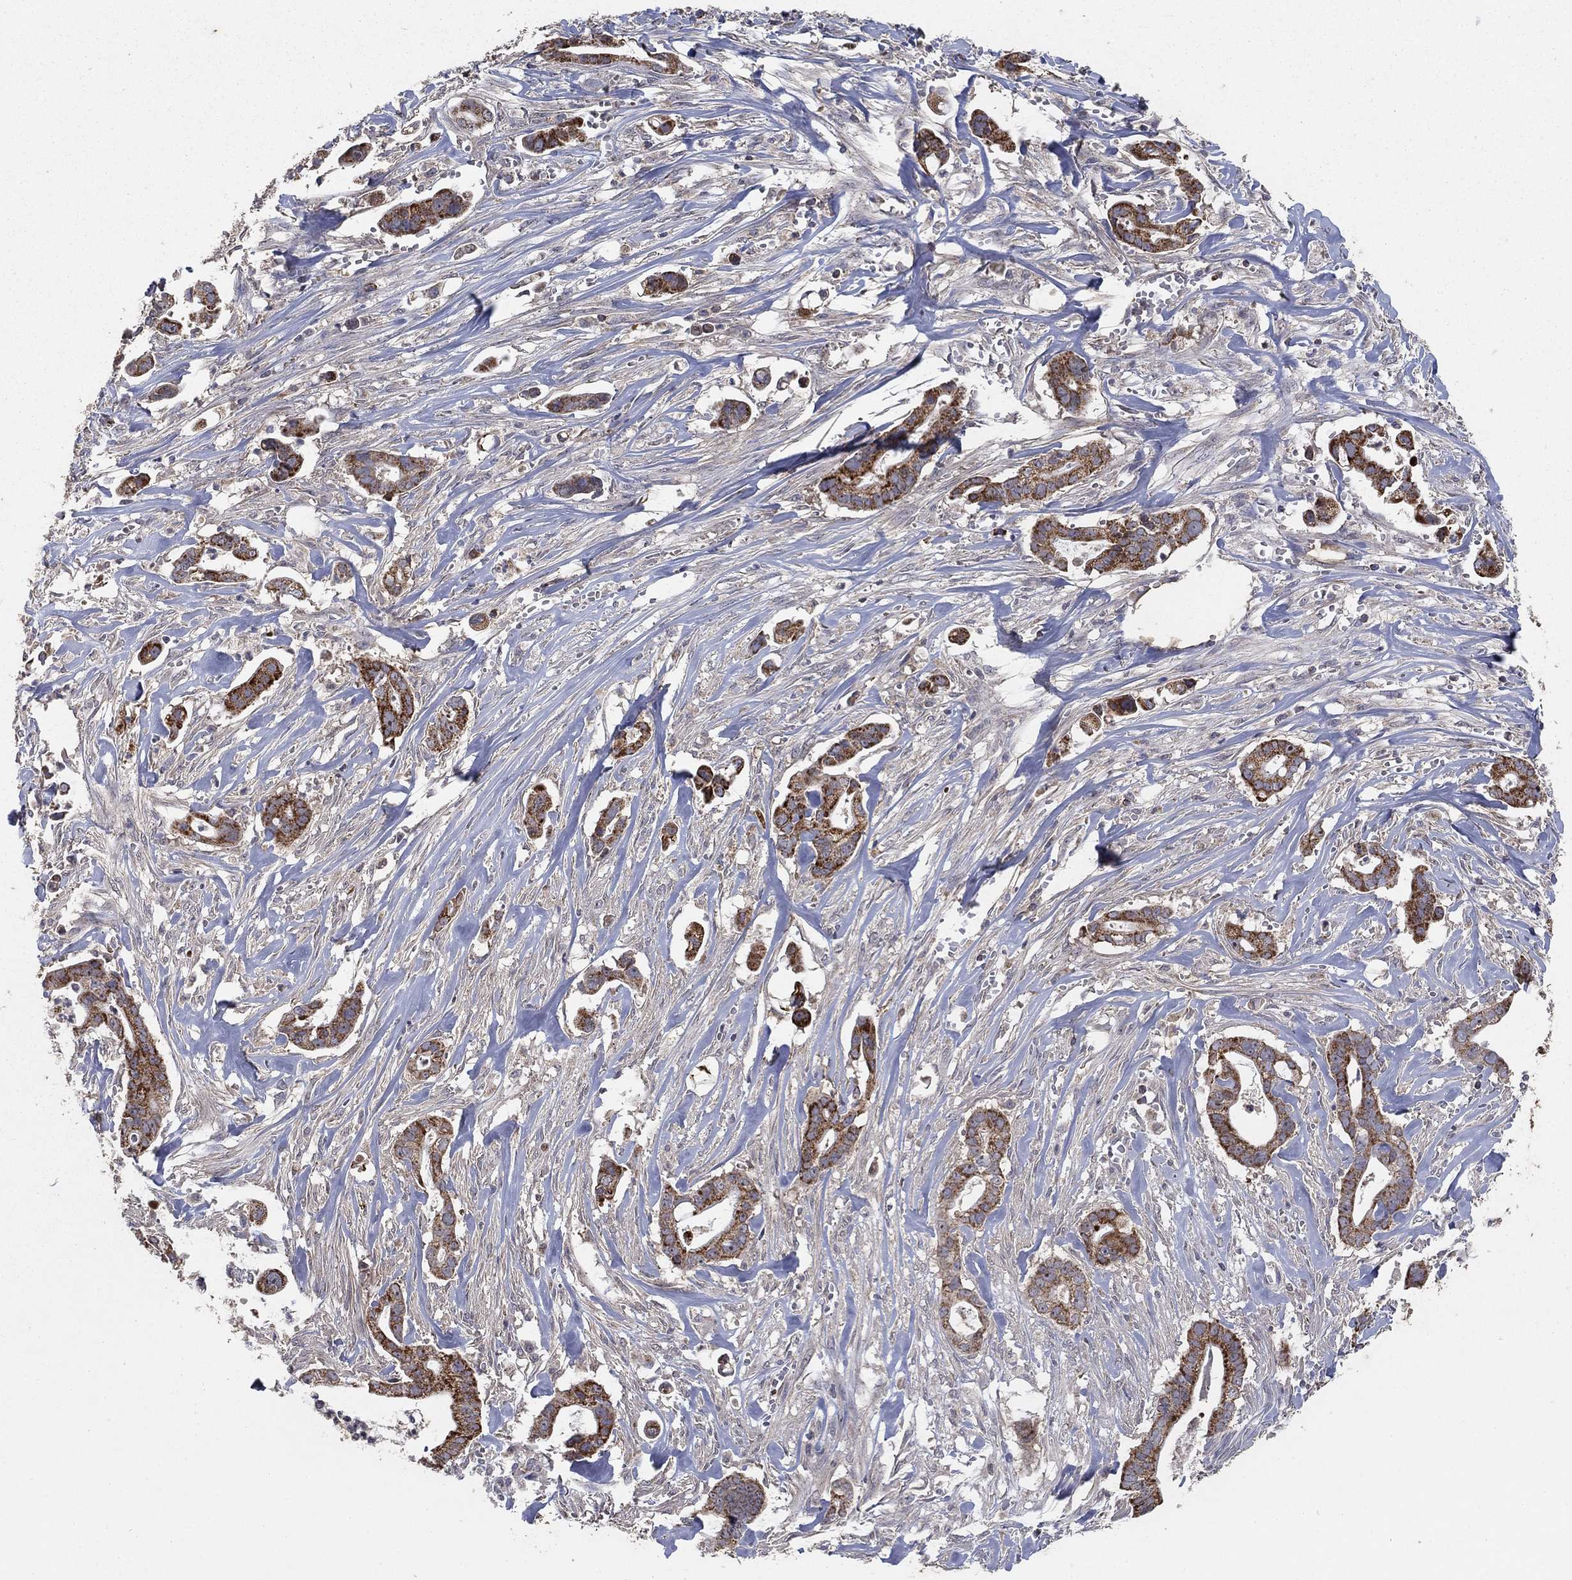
{"staining": {"intensity": "strong", "quantity": "<25%", "location": "cytoplasmic/membranous"}, "tissue": "pancreatic cancer", "cell_type": "Tumor cells", "image_type": "cancer", "snomed": [{"axis": "morphology", "description": "Adenocarcinoma, NOS"}, {"axis": "topography", "description": "Pancreas"}], "caption": "A brown stain shows strong cytoplasmic/membranous positivity of a protein in pancreatic adenocarcinoma tumor cells. Ihc stains the protein in brown and the nuclei are stained blue.", "gene": "GPSM1", "patient": {"sex": "male", "age": 61}}